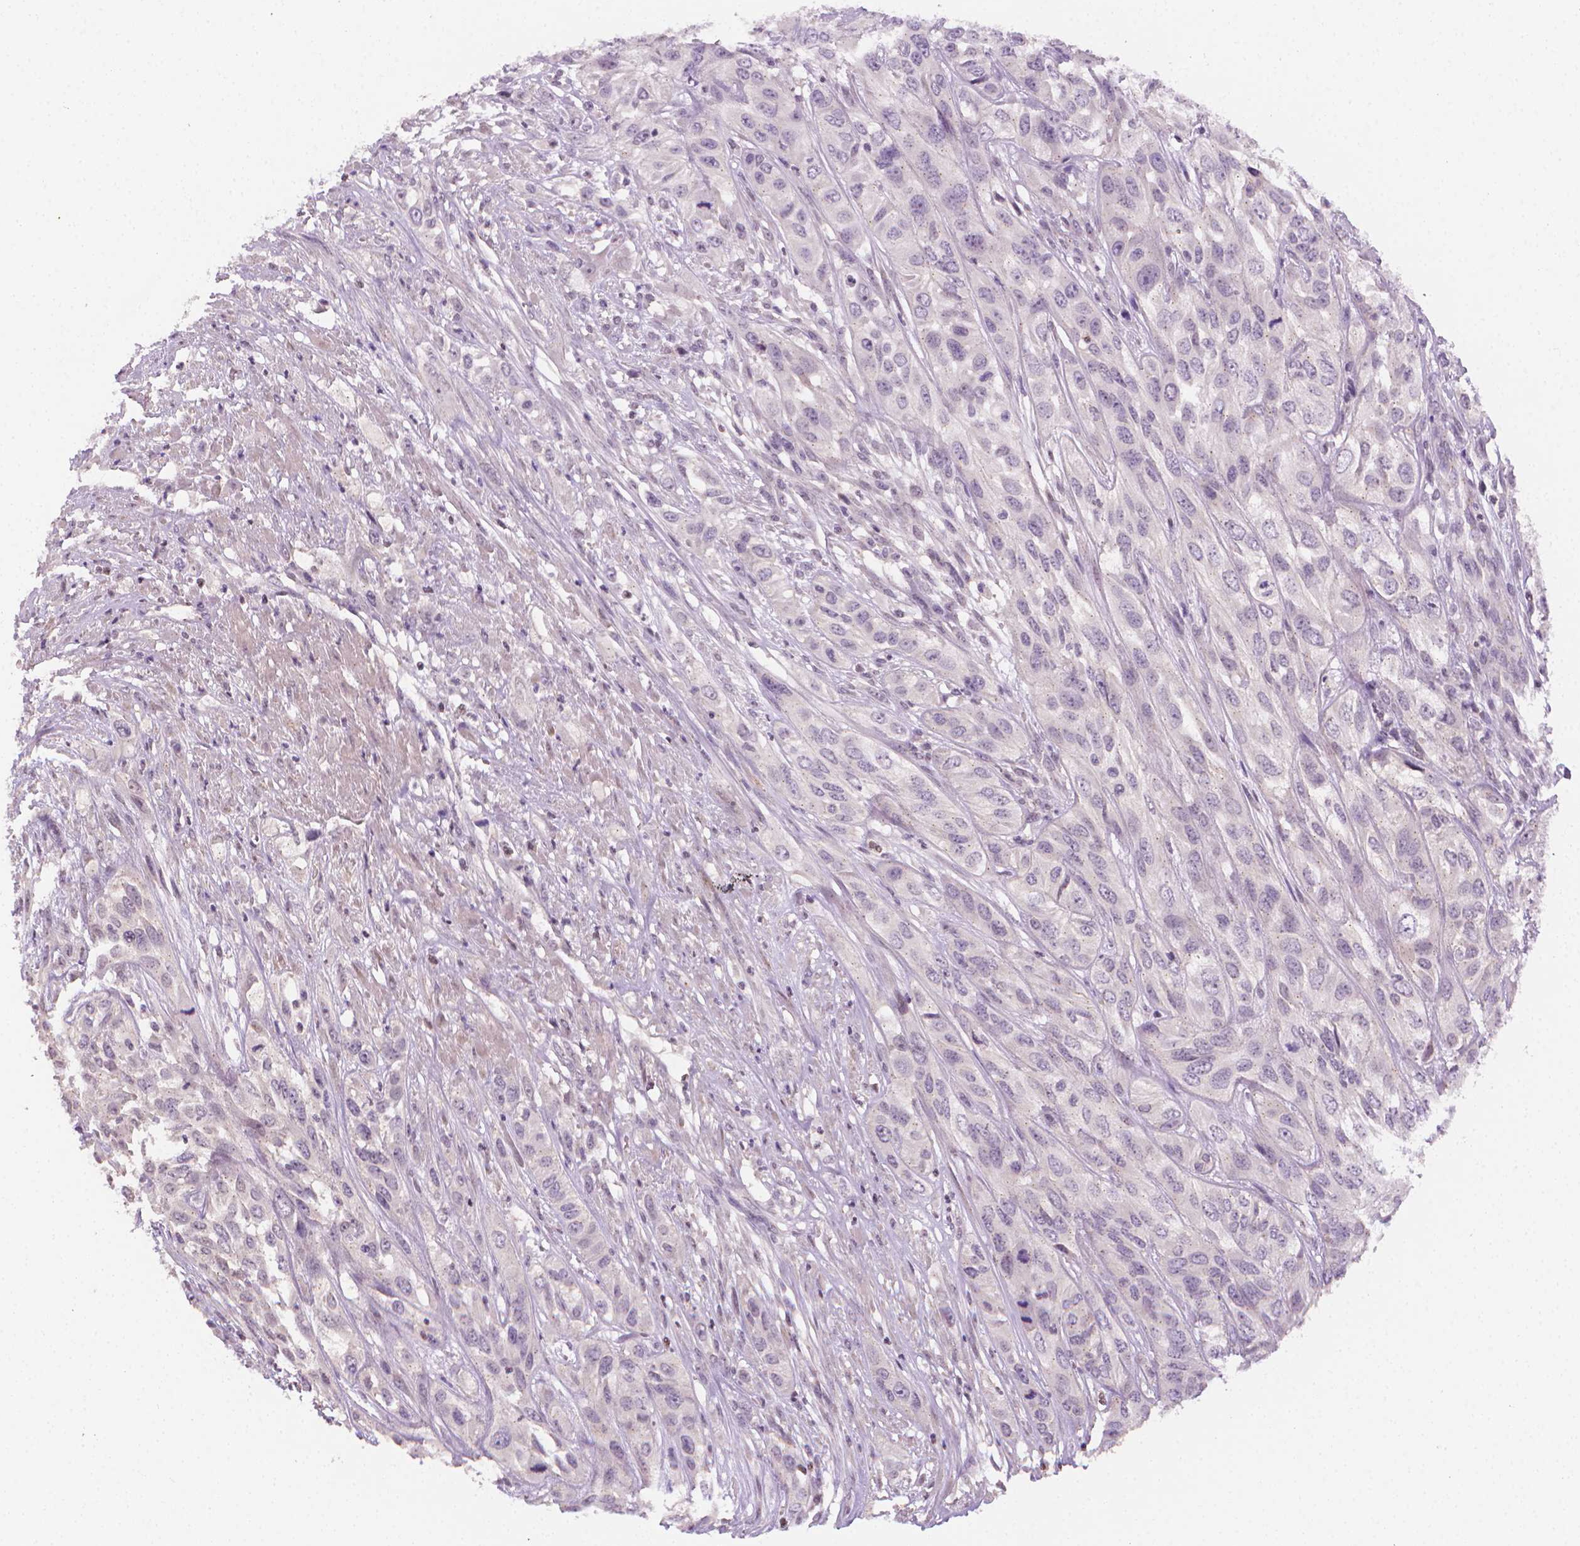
{"staining": {"intensity": "negative", "quantity": "none", "location": "none"}, "tissue": "urothelial cancer", "cell_type": "Tumor cells", "image_type": "cancer", "snomed": [{"axis": "morphology", "description": "Urothelial carcinoma, High grade"}, {"axis": "topography", "description": "Urinary bladder"}], "caption": "Immunohistochemistry of high-grade urothelial carcinoma shows no expression in tumor cells.", "gene": "NCAN", "patient": {"sex": "male", "age": 67}}